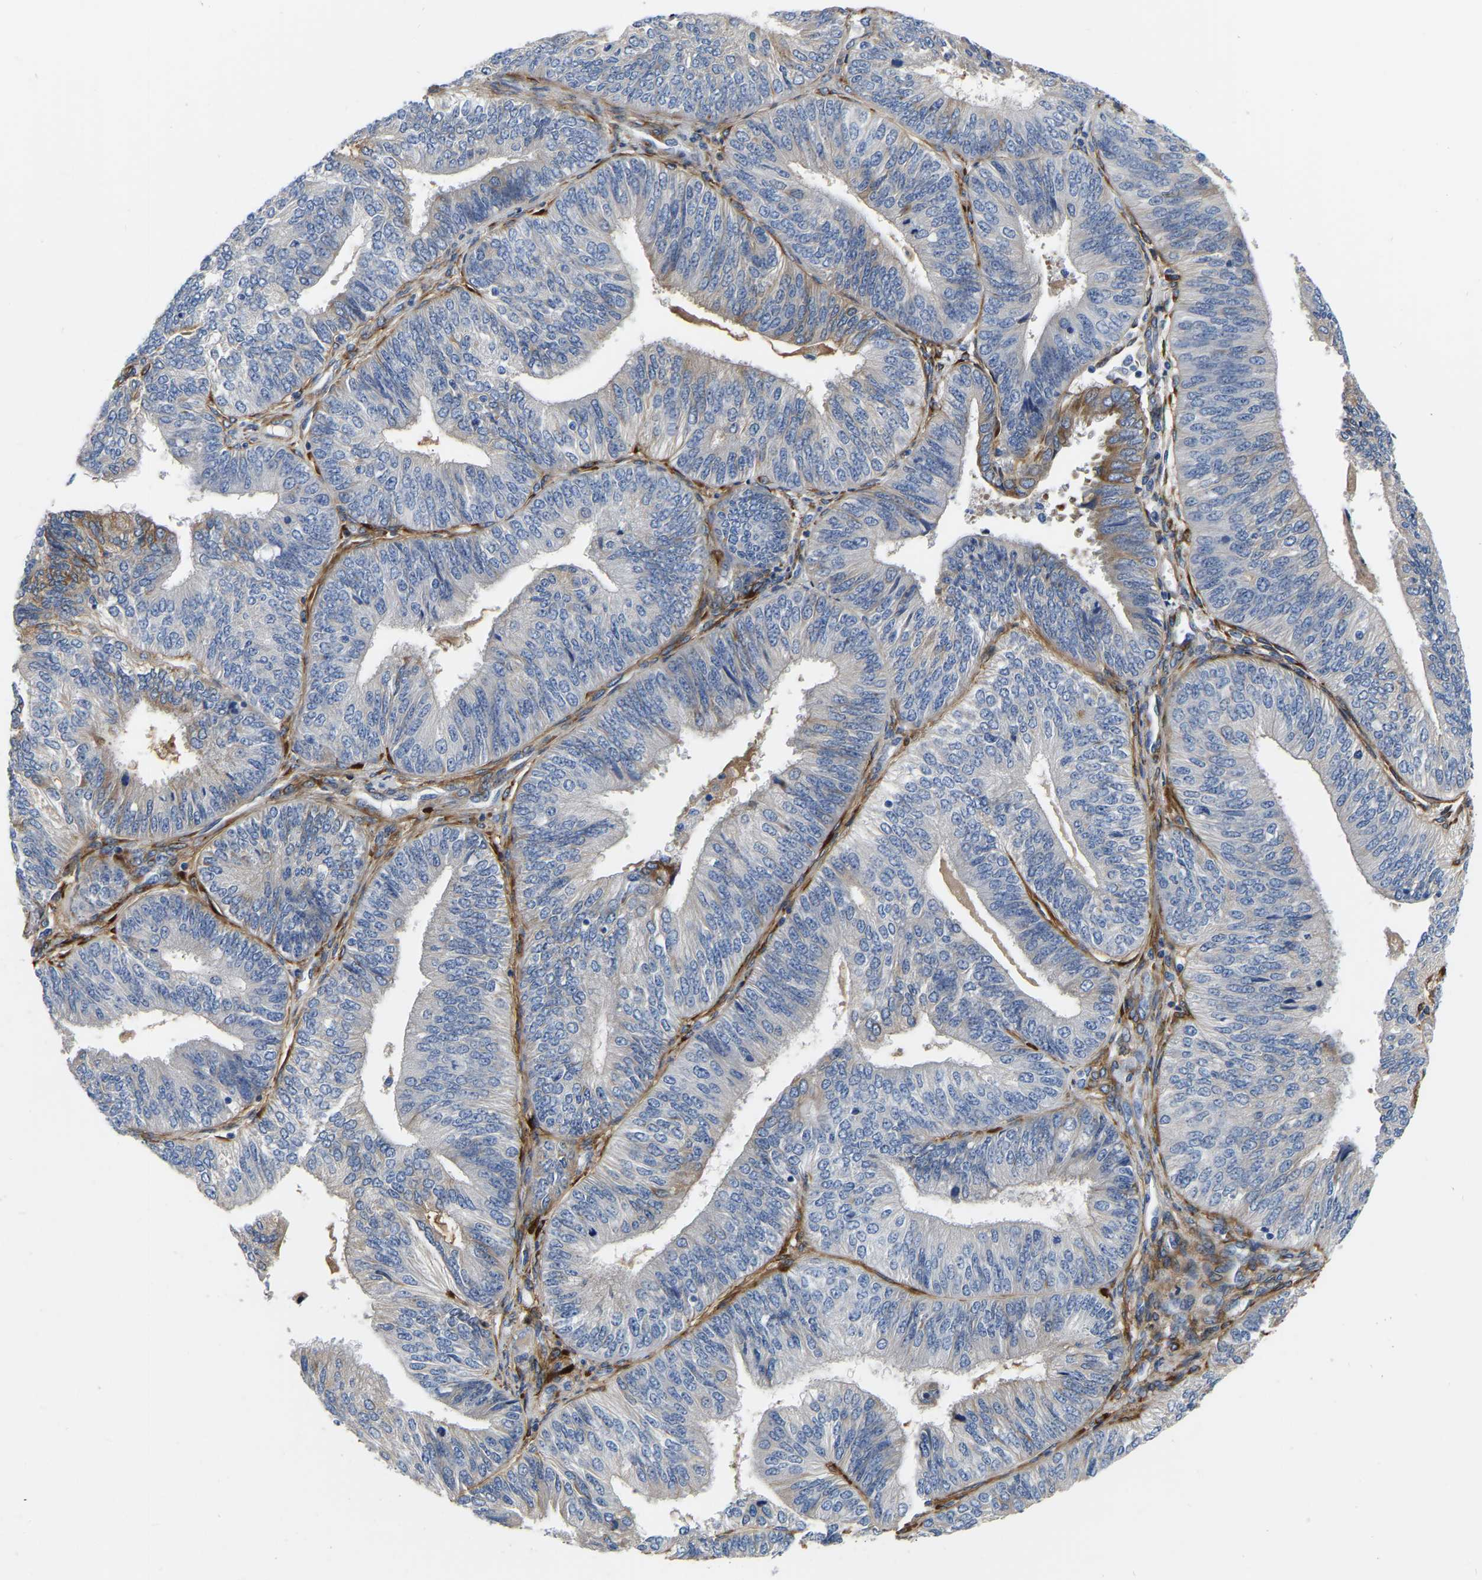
{"staining": {"intensity": "negative", "quantity": "none", "location": "none"}, "tissue": "endometrial cancer", "cell_type": "Tumor cells", "image_type": "cancer", "snomed": [{"axis": "morphology", "description": "Adenocarcinoma, NOS"}, {"axis": "topography", "description": "Endometrium"}], "caption": "Human adenocarcinoma (endometrial) stained for a protein using IHC reveals no positivity in tumor cells.", "gene": "COL6A1", "patient": {"sex": "female", "age": 58}}